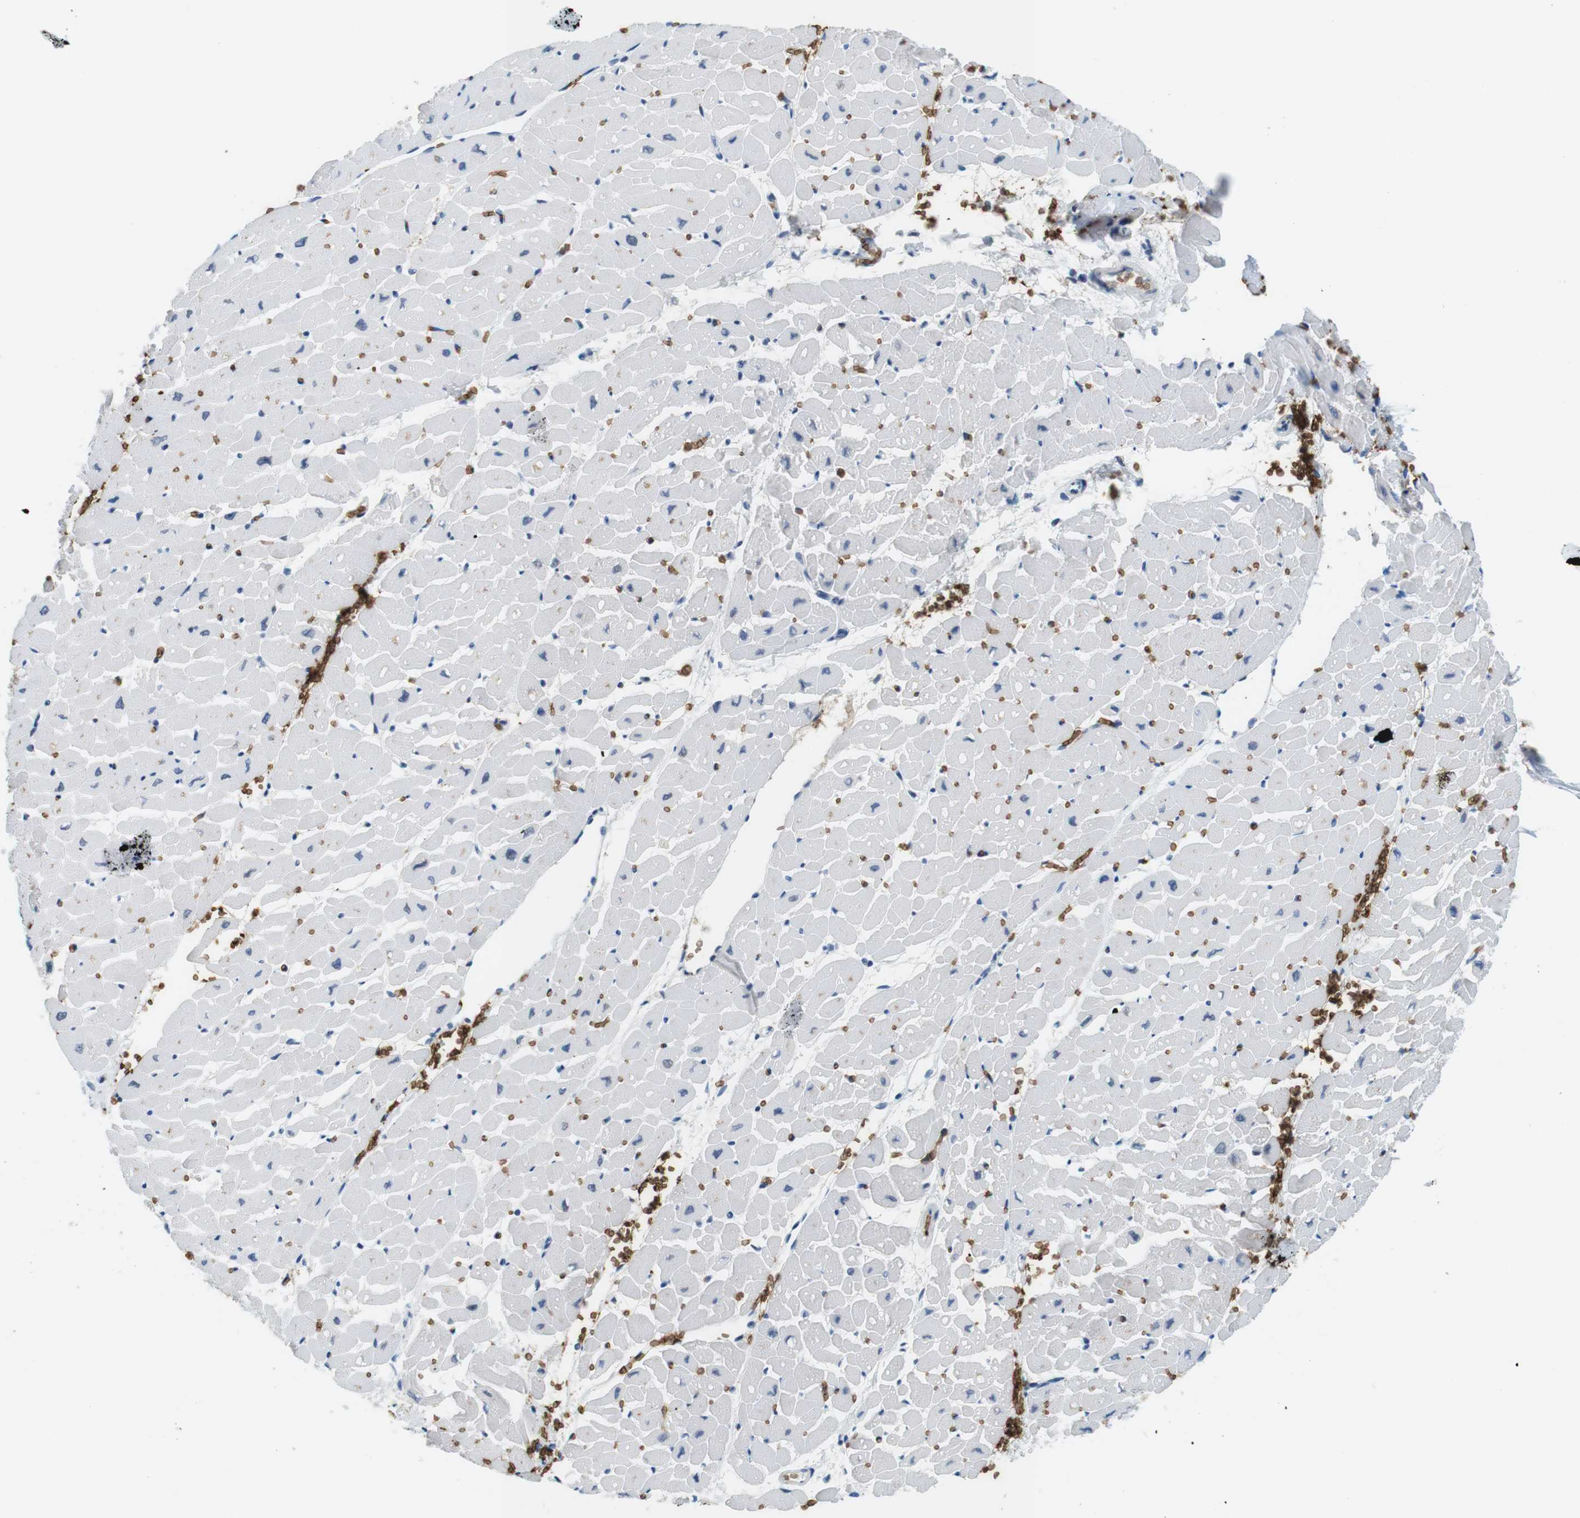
{"staining": {"intensity": "weak", "quantity": "<25%", "location": "cytoplasmic/membranous"}, "tissue": "heart muscle", "cell_type": "Cardiomyocytes", "image_type": "normal", "snomed": [{"axis": "morphology", "description": "Normal tissue, NOS"}, {"axis": "topography", "description": "Heart"}], "caption": "A micrograph of heart muscle stained for a protein exhibits no brown staining in cardiomyocytes.", "gene": "SLC4A1", "patient": {"sex": "male", "age": 45}}